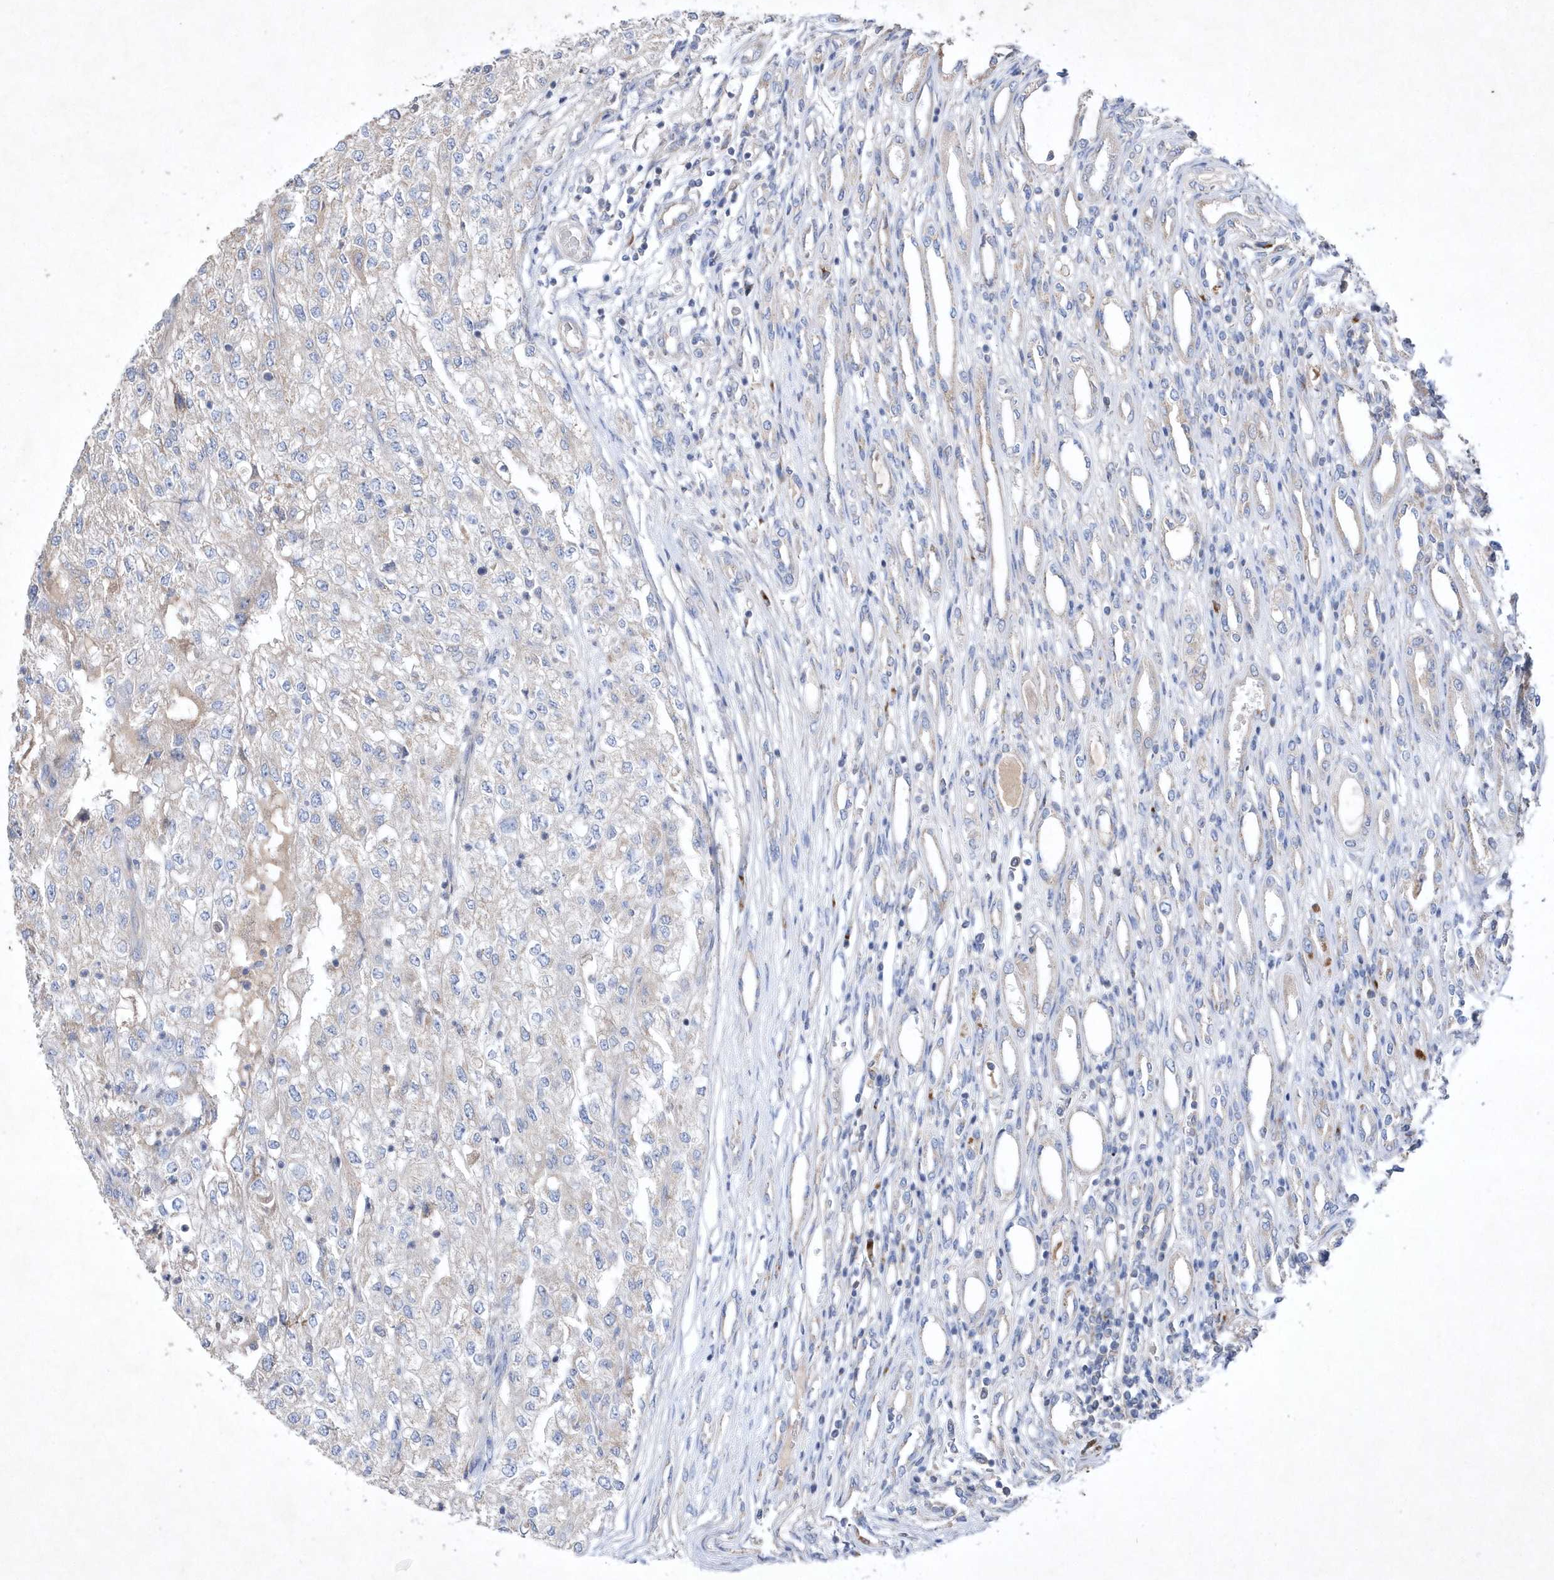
{"staining": {"intensity": "negative", "quantity": "none", "location": "none"}, "tissue": "renal cancer", "cell_type": "Tumor cells", "image_type": "cancer", "snomed": [{"axis": "morphology", "description": "Adenocarcinoma, NOS"}, {"axis": "topography", "description": "Kidney"}], "caption": "A photomicrograph of human adenocarcinoma (renal) is negative for staining in tumor cells. The staining was performed using DAB (3,3'-diaminobenzidine) to visualize the protein expression in brown, while the nuclei were stained in blue with hematoxylin (Magnification: 20x).", "gene": "METTL8", "patient": {"sex": "female", "age": 54}}